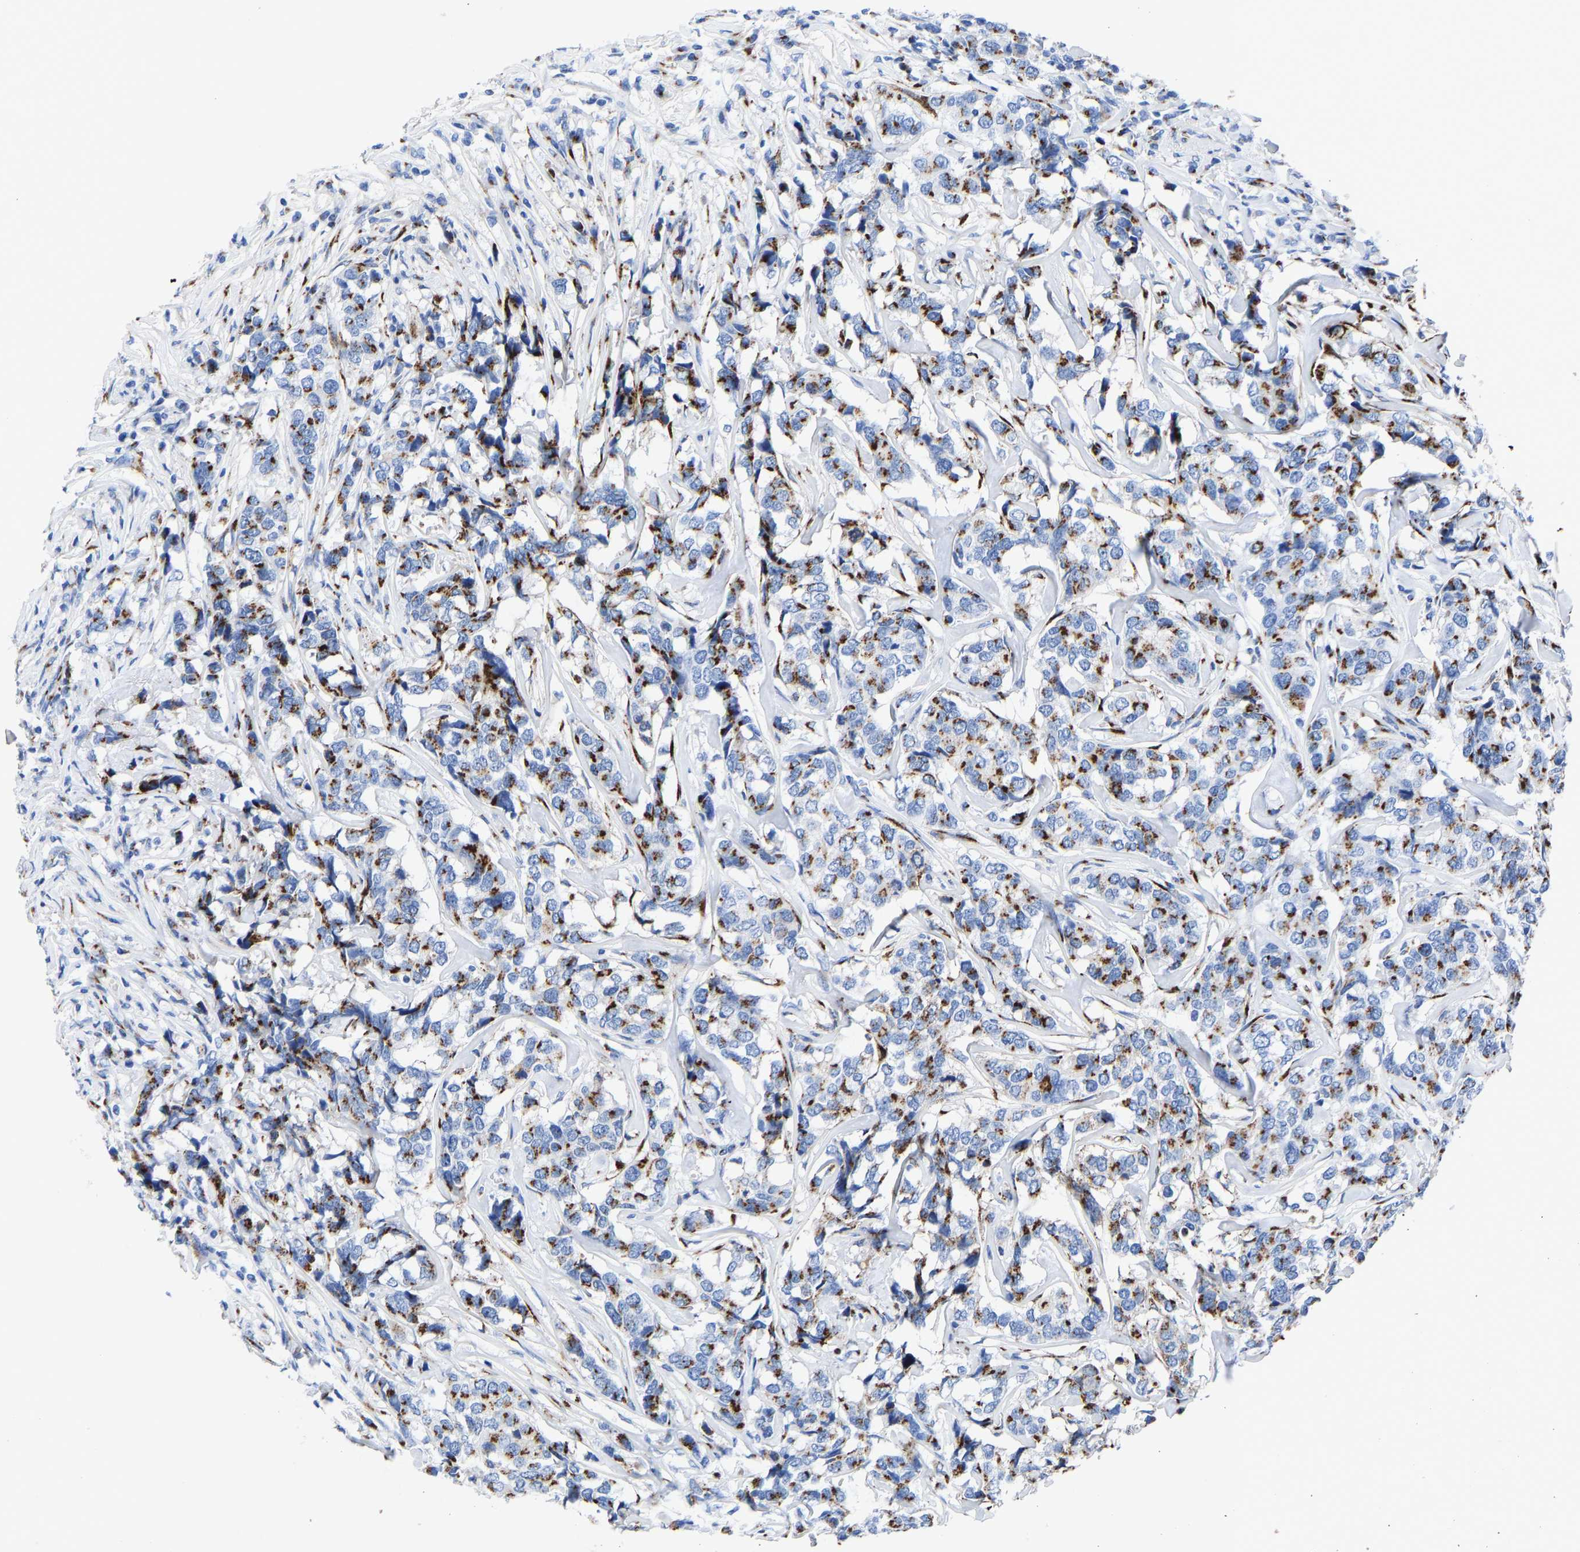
{"staining": {"intensity": "strong", "quantity": ">75%", "location": "cytoplasmic/membranous"}, "tissue": "breast cancer", "cell_type": "Tumor cells", "image_type": "cancer", "snomed": [{"axis": "morphology", "description": "Lobular carcinoma"}, {"axis": "topography", "description": "Breast"}], "caption": "IHC of breast cancer (lobular carcinoma) exhibits high levels of strong cytoplasmic/membranous expression in approximately >75% of tumor cells. (Stains: DAB in brown, nuclei in blue, Microscopy: brightfield microscopy at high magnification).", "gene": "TMEM87A", "patient": {"sex": "female", "age": 59}}